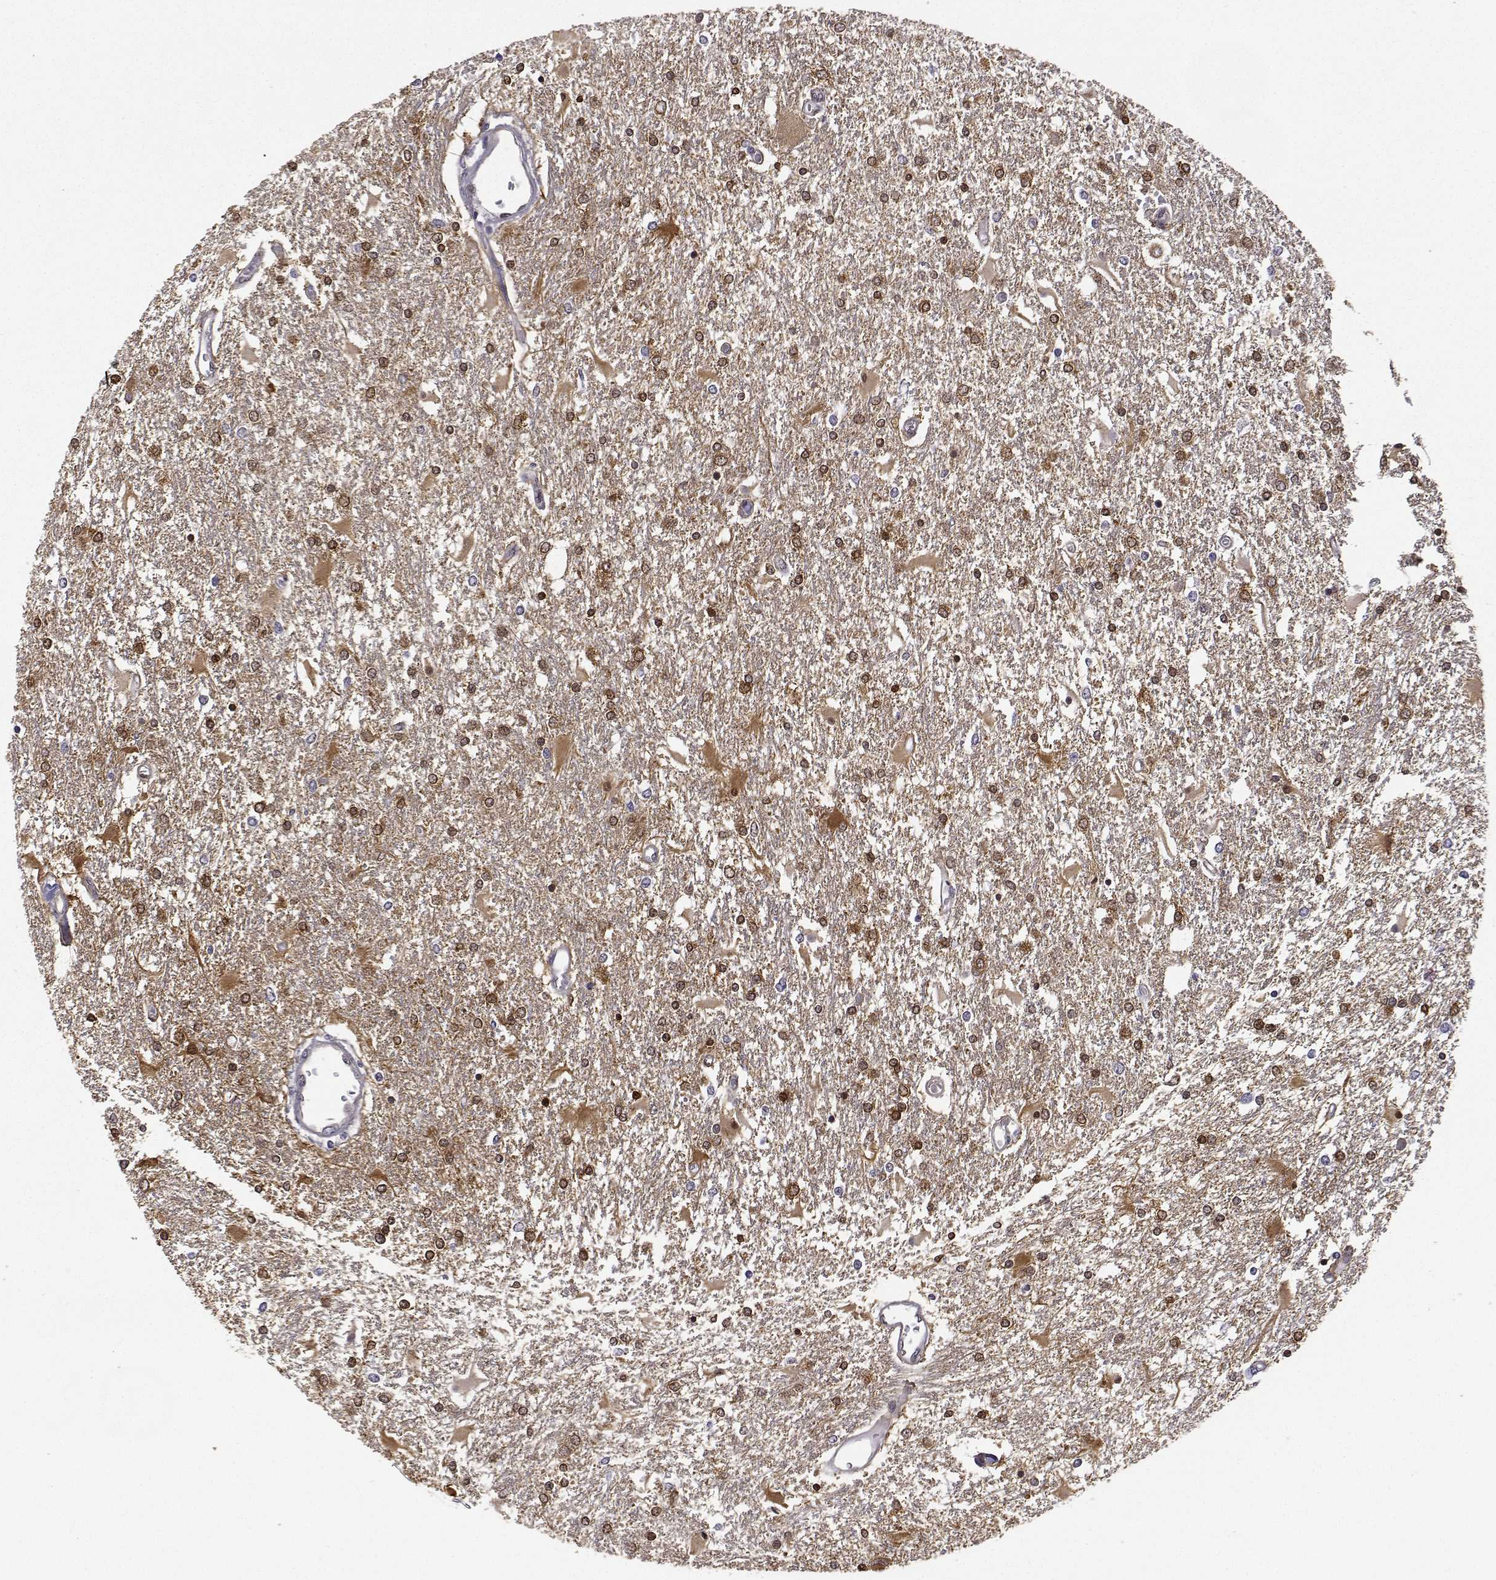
{"staining": {"intensity": "moderate", "quantity": ">75%", "location": "cytoplasmic/membranous,nuclear"}, "tissue": "glioma", "cell_type": "Tumor cells", "image_type": "cancer", "snomed": [{"axis": "morphology", "description": "Glioma, malignant, High grade"}, {"axis": "topography", "description": "Cerebral cortex"}], "caption": "A high-resolution image shows immunohistochemistry staining of malignant glioma (high-grade), which exhibits moderate cytoplasmic/membranous and nuclear staining in approximately >75% of tumor cells. The protein of interest is stained brown, and the nuclei are stained in blue (DAB IHC with brightfield microscopy, high magnification).", "gene": "PHGDH", "patient": {"sex": "male", "age": 79}}